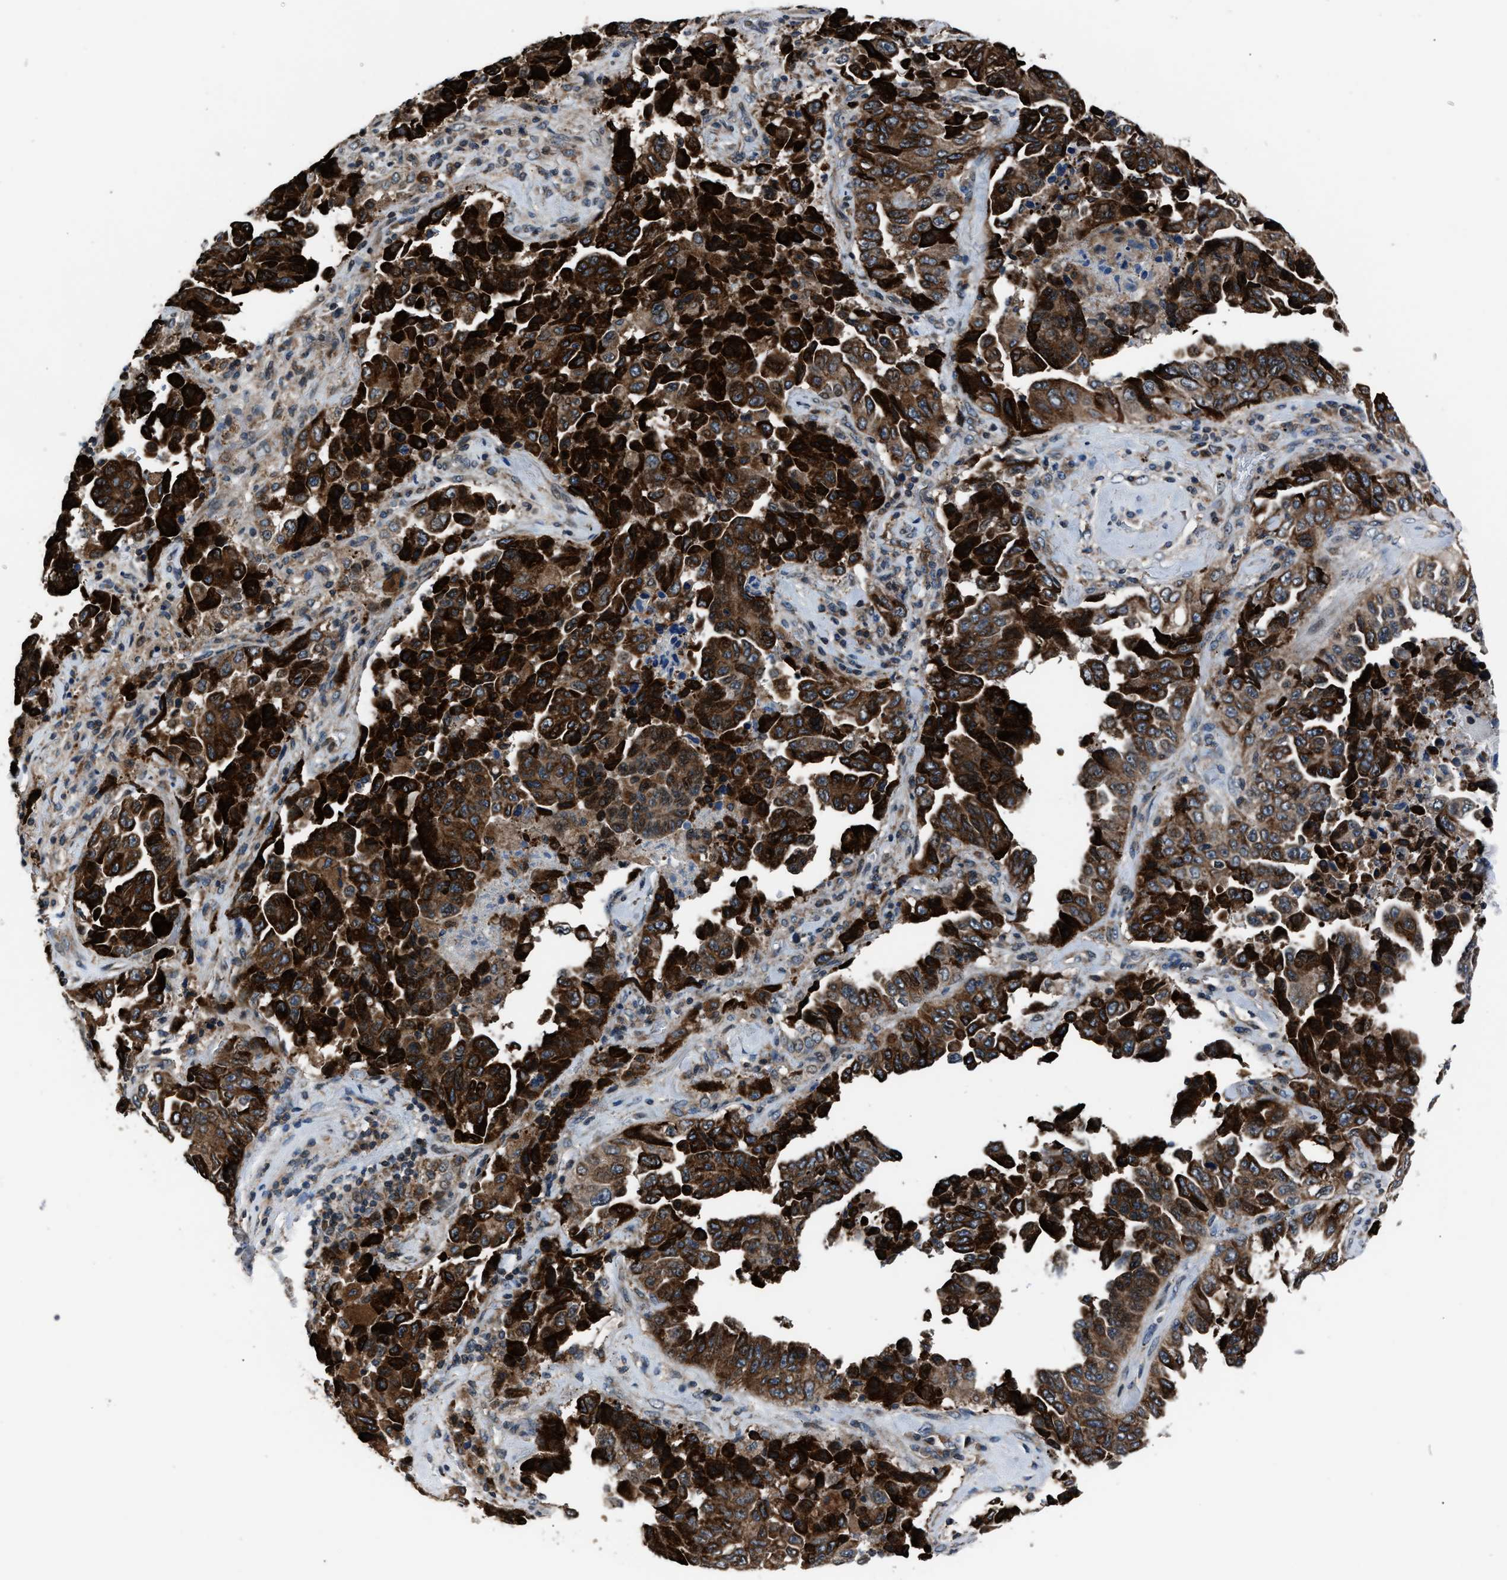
{"staining": {"intensity": "strong", "quantity": ">75%", "location": "cytoplasmic/membranous"}, "tissue": "lung cancer", "cell_type": "Tumor cells", "image_type": "cancer", "snomed": [{"axis": "morphology", "description": "Adenocarcinoma, NOS"}, {"axis": "topography", "description": "Lung"}], "caption": "A brown stain labels strong cytoplasmic/membranous expression of a protein in human lung cancer tumor cells. Using DAB (brown) and hematoxylin (blue) stains, captured at high magnification using brightfield microscopy.", "gene": "TNRC18", "patient": {"sex": "female", "age": 51}}